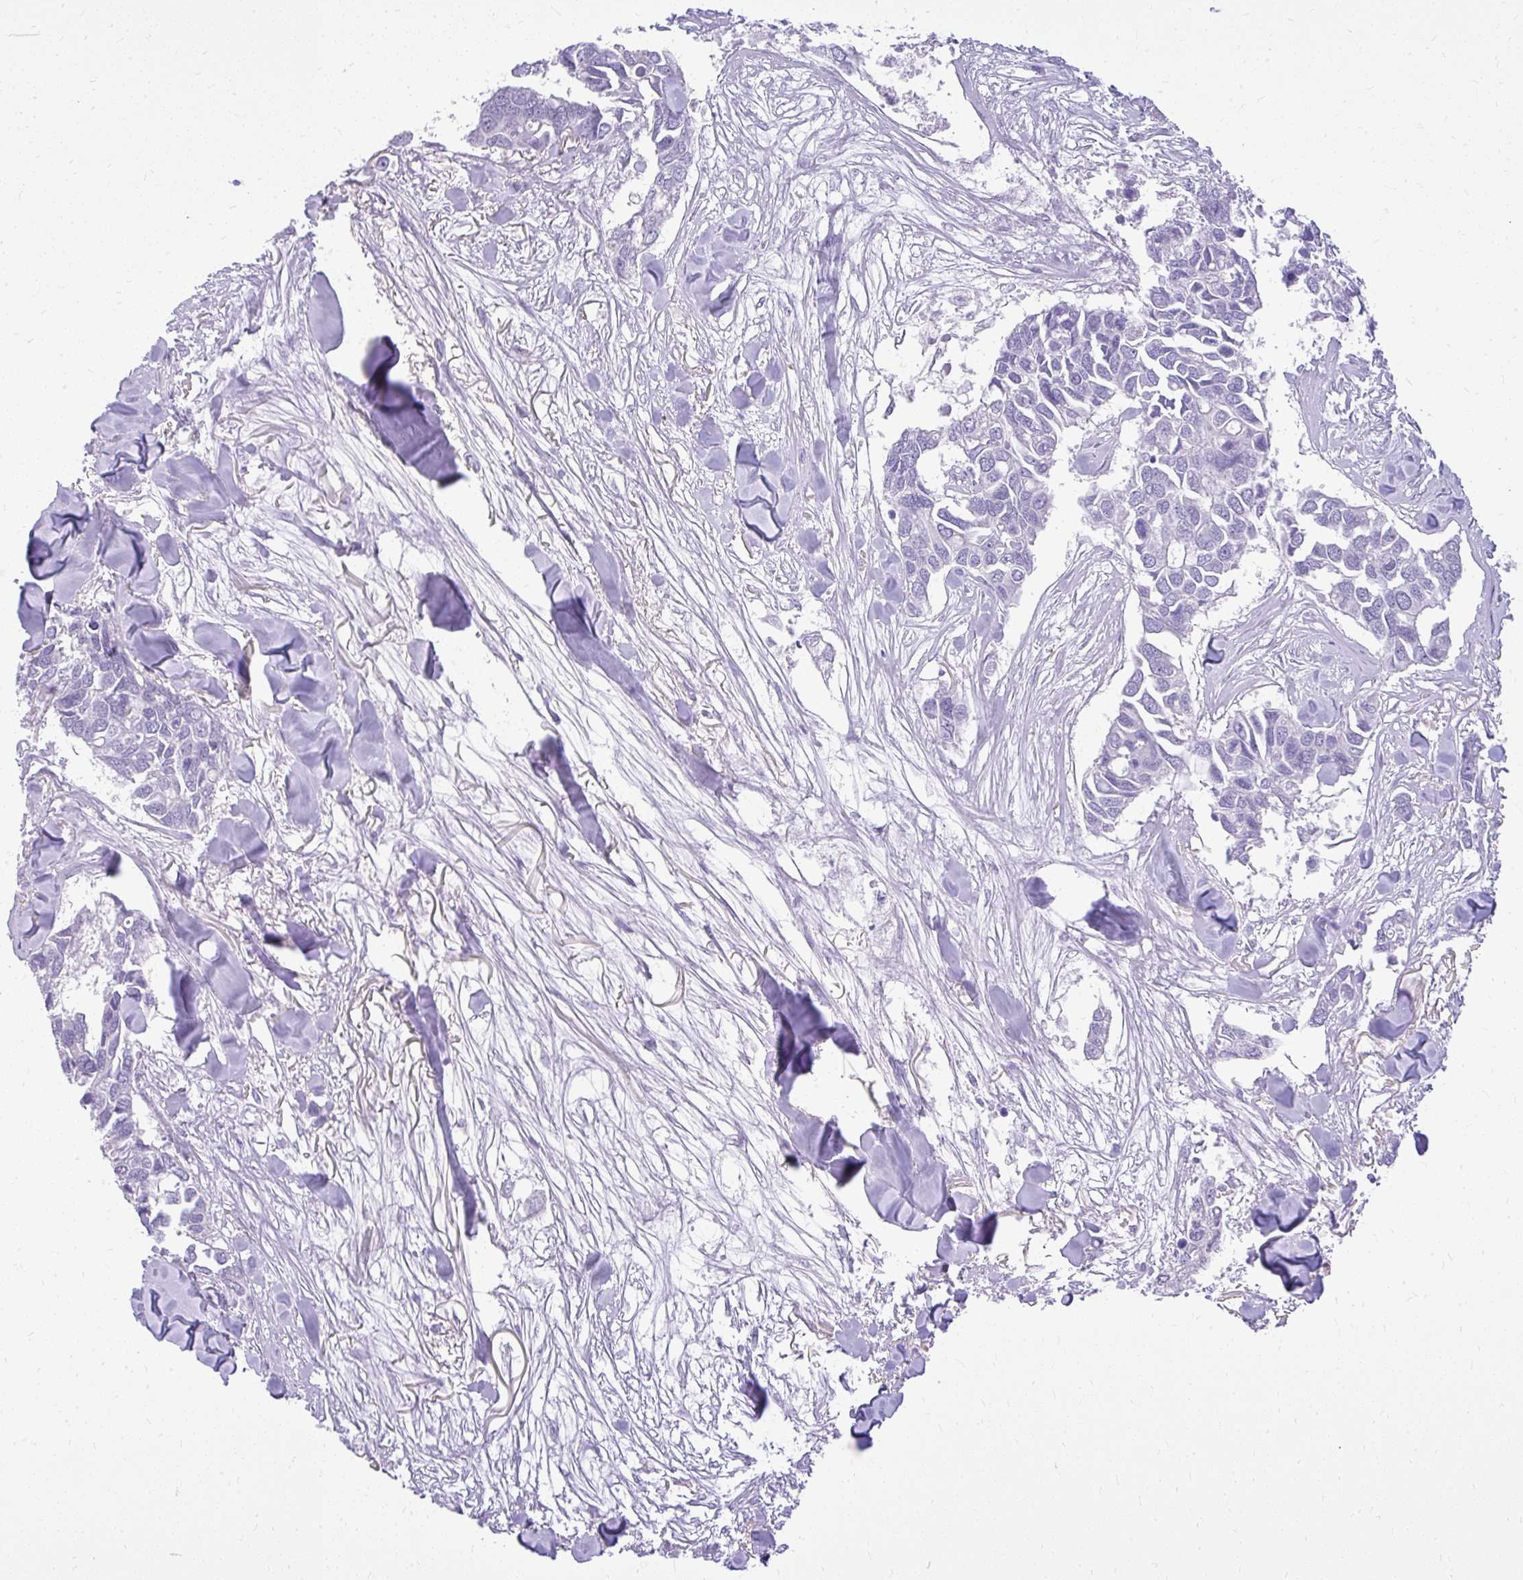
{"staining": {"intensity": "negative", "quantity": "none", "location": "none"}, "tissue": "breast cancer", "cell_type": "Tumor cells", "image_type": "cancer", "snomed": [{"axis": "morphology", "description": "Duct carcinoma"}, {"axis": "topography", "description": "Breast"}], "caption": "Immunohistochemistry (IHC) photomicrograph of neoplastic tissue: breast cancer stained with DAB (3,3'-diaminobenzidine) exhibits no significant protein expression in tumor cells.", "gene": "PRAP1", "patient": {"sex": "female", "age": 83}}